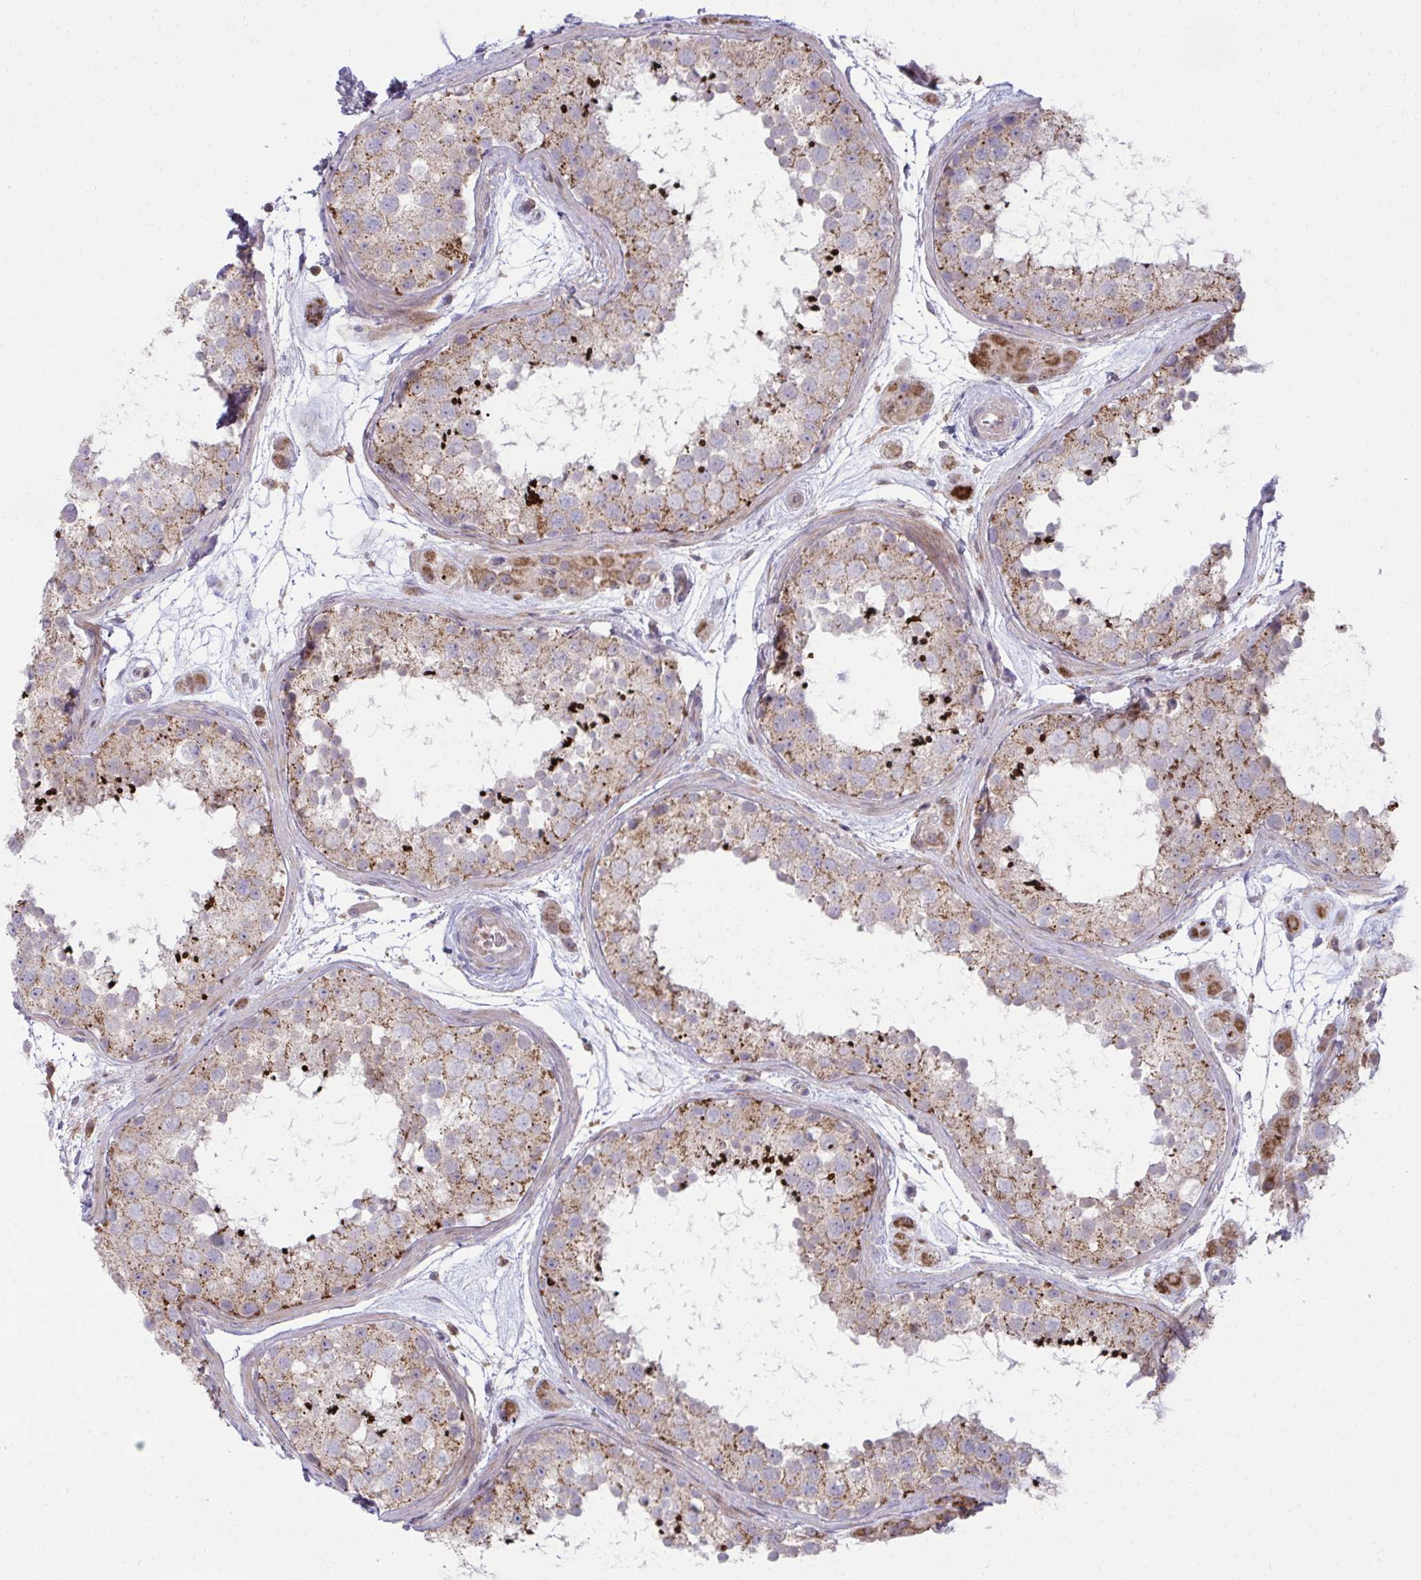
{"staining": {"intensity": "moderate", "quantity": ">75%", "location": "cytoplasmic/membranous"}, "tissue": "testis", "cell_type": "Cells in seminiferous ducts", "image_type": "normal", "snomed": [{"axis": "morphology", "description": "Normal tissue, NOS"}, {"axis": "topography", "description": "Testis"}], "caption": "Immunohistochemical staining of benign human testis displays moderate cytoplasmic/membranous protein positivity in approximately >75% of cells in seminiferous ducts.", "gene": "C16orf54", "patient": {"sex": "male", "age": 41}}